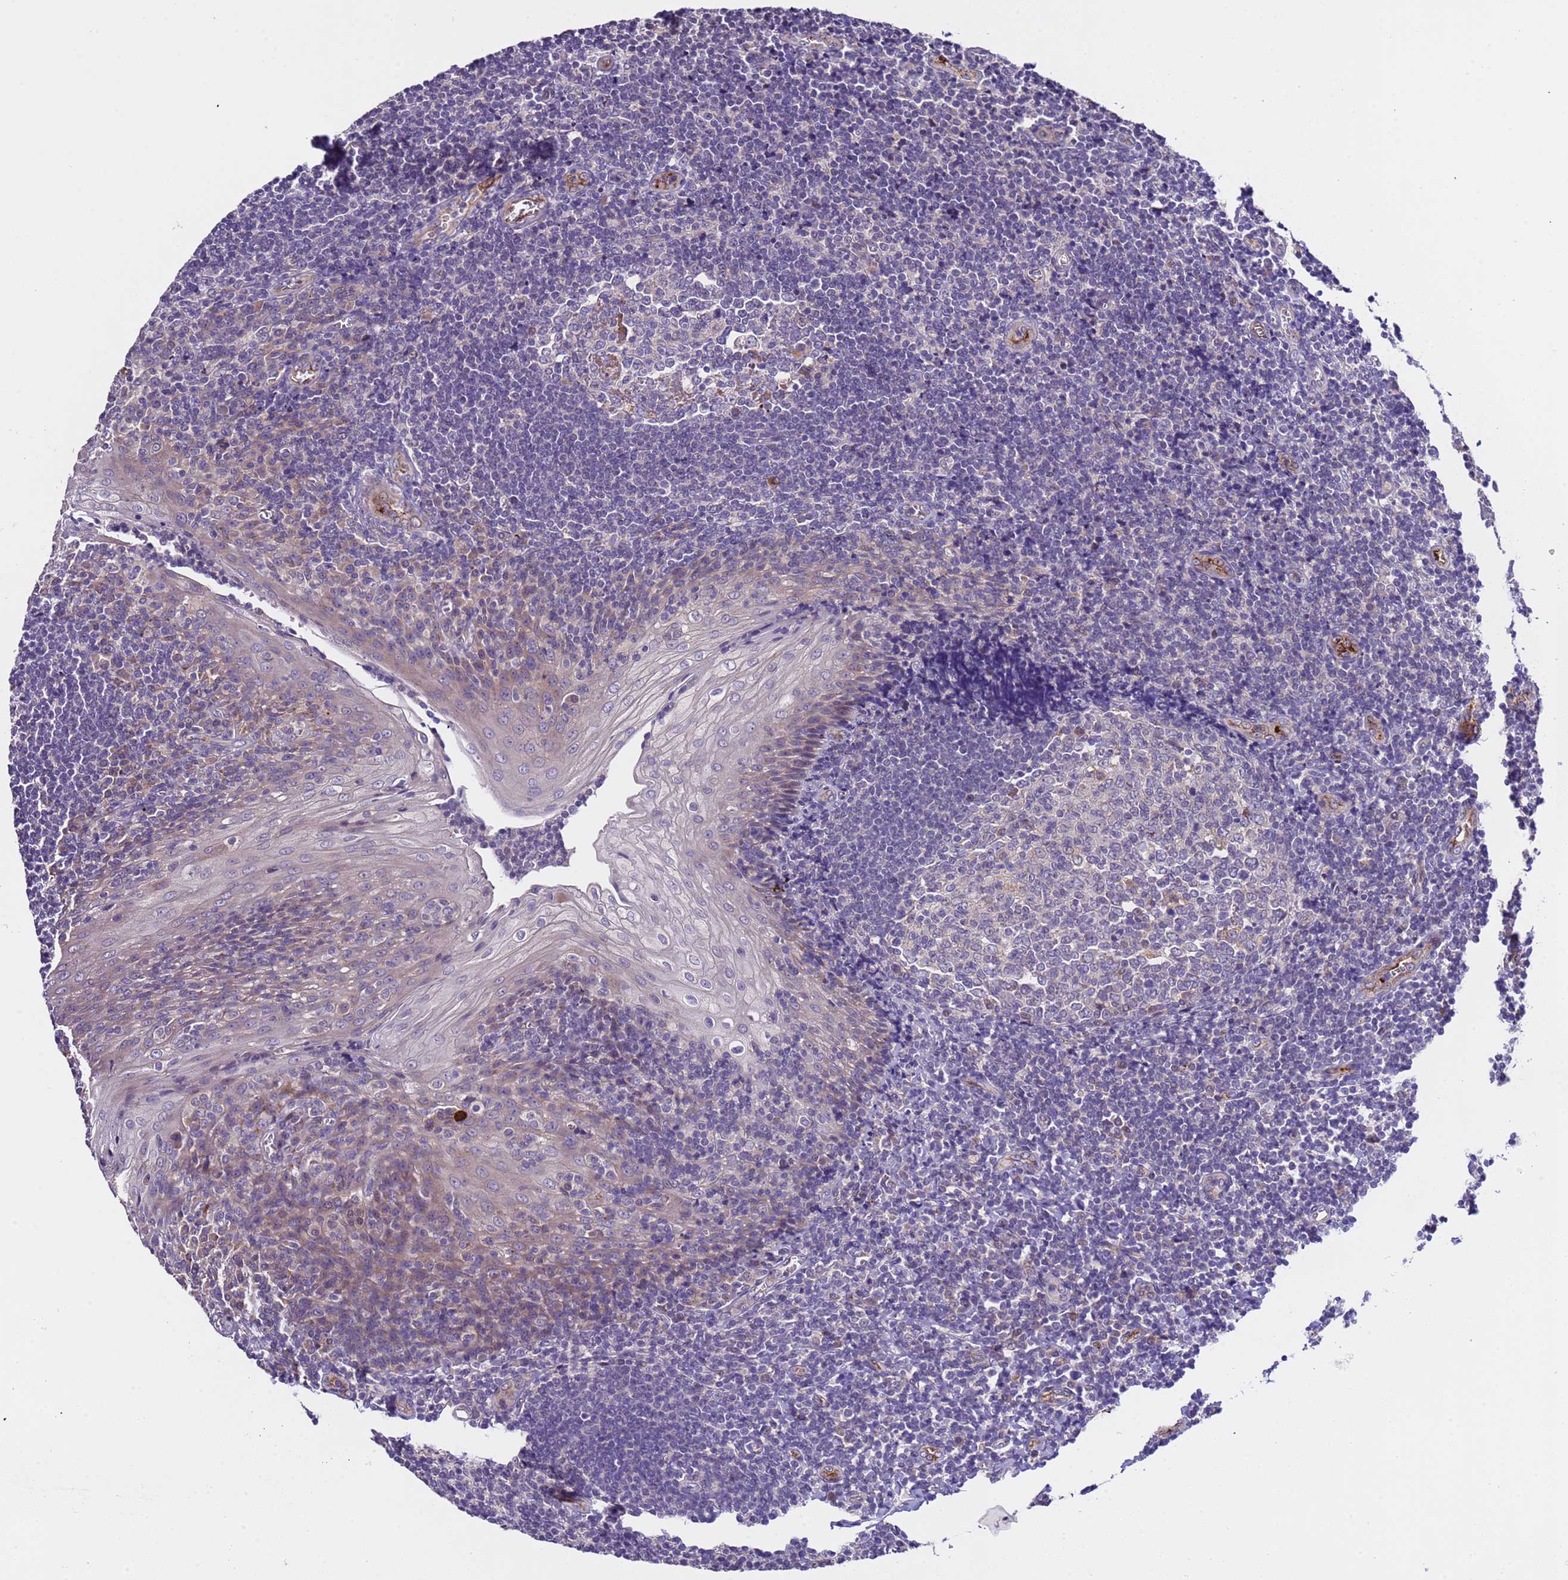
{"staining": {"intensity": "negative", "quantity": "none", "location": "none"}, "tissue": "tonsil", "cell_type": "Germinal center cells", "image_type": "normal", "snomed": [{"axis": "morphology", "description": "Normal tissue, NOS"}, {"axis": "topography", "description": "Tonsil"}], "caption": "The micrograph reveals no significant positivity in germinal center cells of tonsil.", "gene": "ZNF248", "patient": {"sex": "male", "age": 27}}